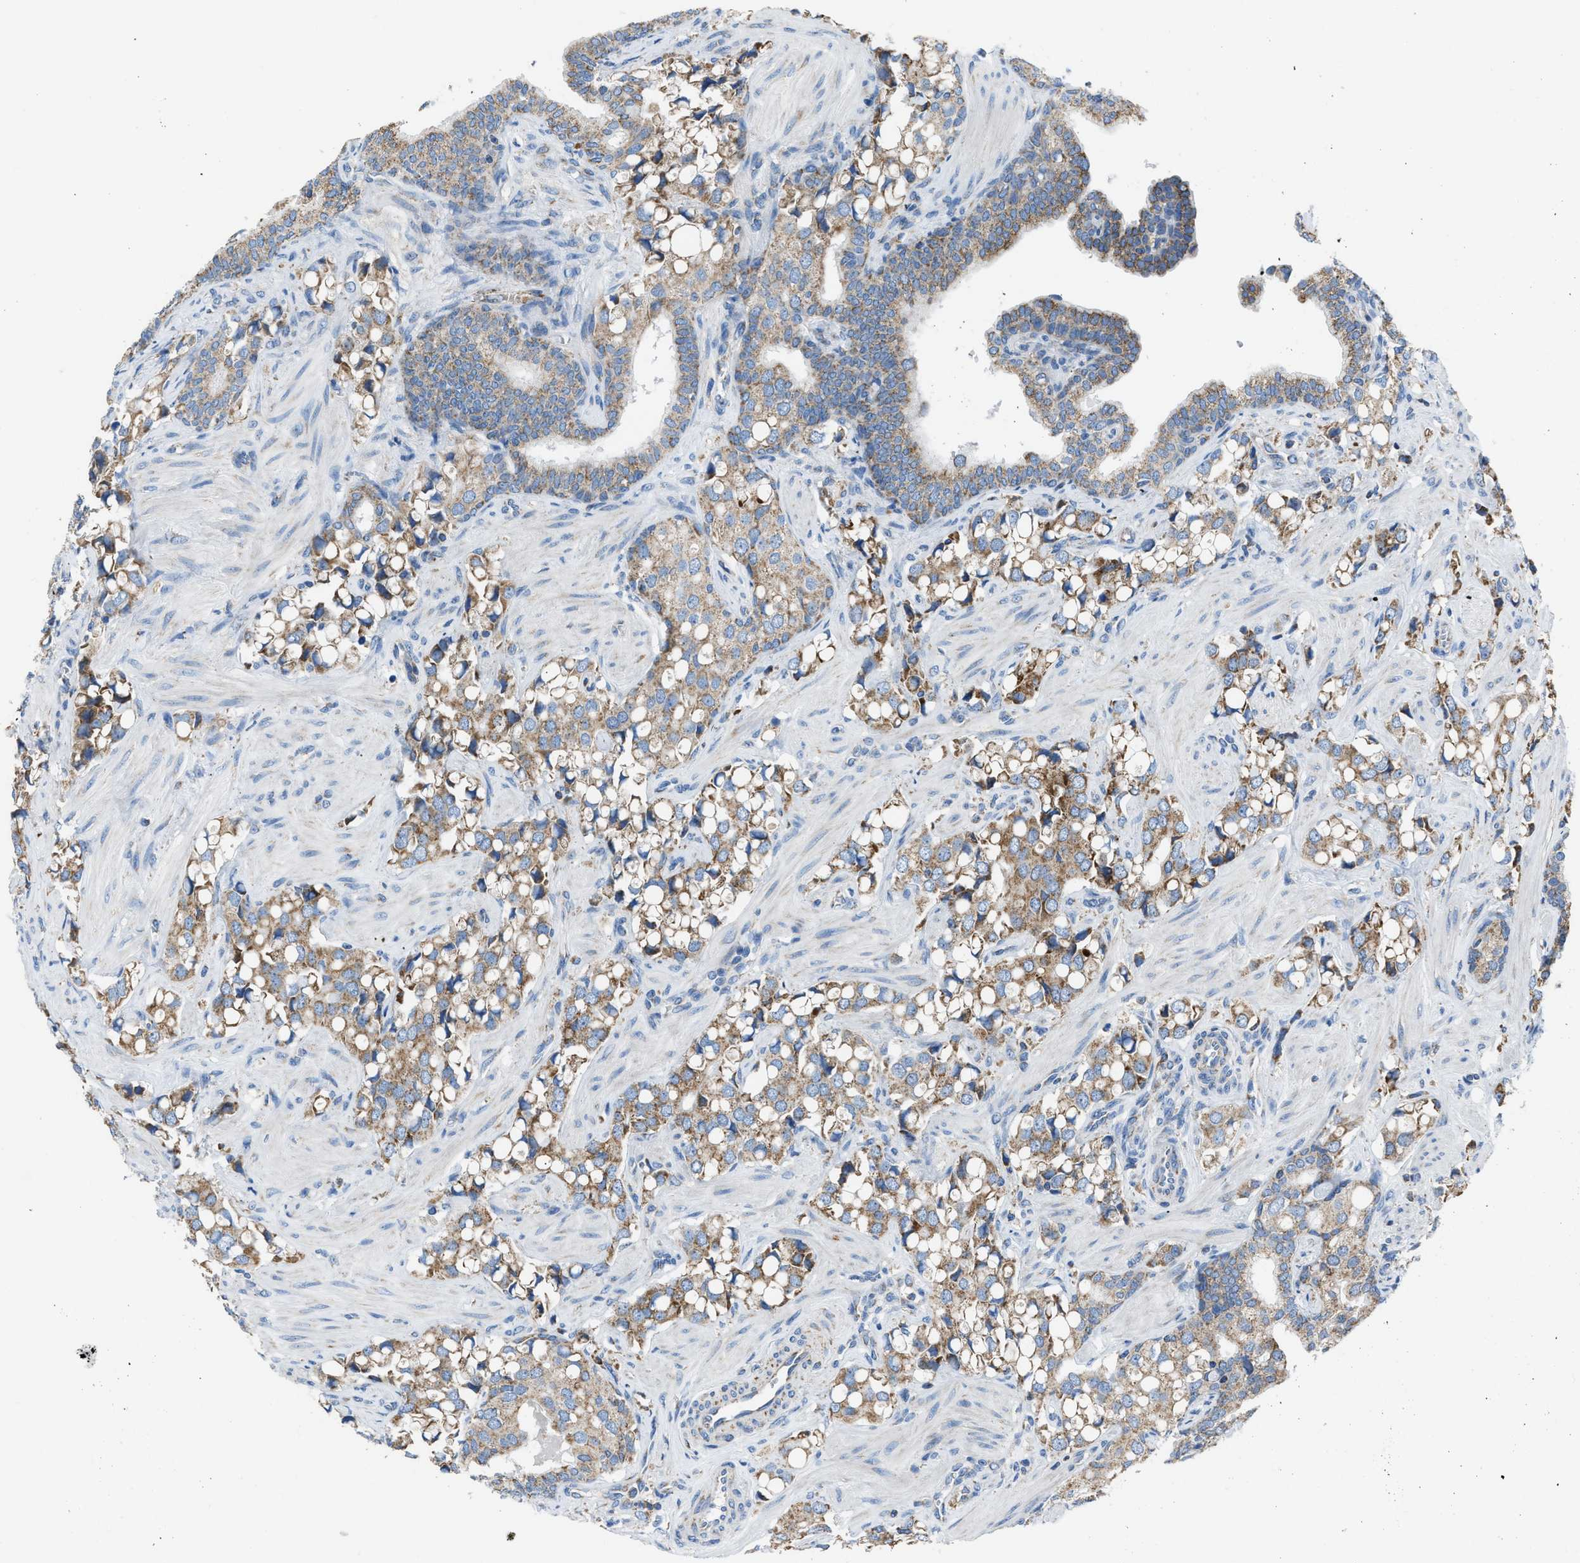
{"staining": {"intensity": "moderate", "quantity": ">75%", "location": "cytoplasmic/membranous"}, "tissue": "prostate cancer", "cell_type": "Tumor cells", "image_type": "cancer", "snomed": [{"axis": "morphology", "description": "Adenocarcinoma, High grade"}, {"axis": "topography", "description": "Prostate"}], "caption": "Immunohistochemical staining of human prostate cancer (high-grade adenocarcinoma) demonstrates medium levels of moderate cytoplasmic/membranous protein staining in about >75% of tumor cells.", "gene": "ETFB", "patient": {"sex": "male", "age": 52}}